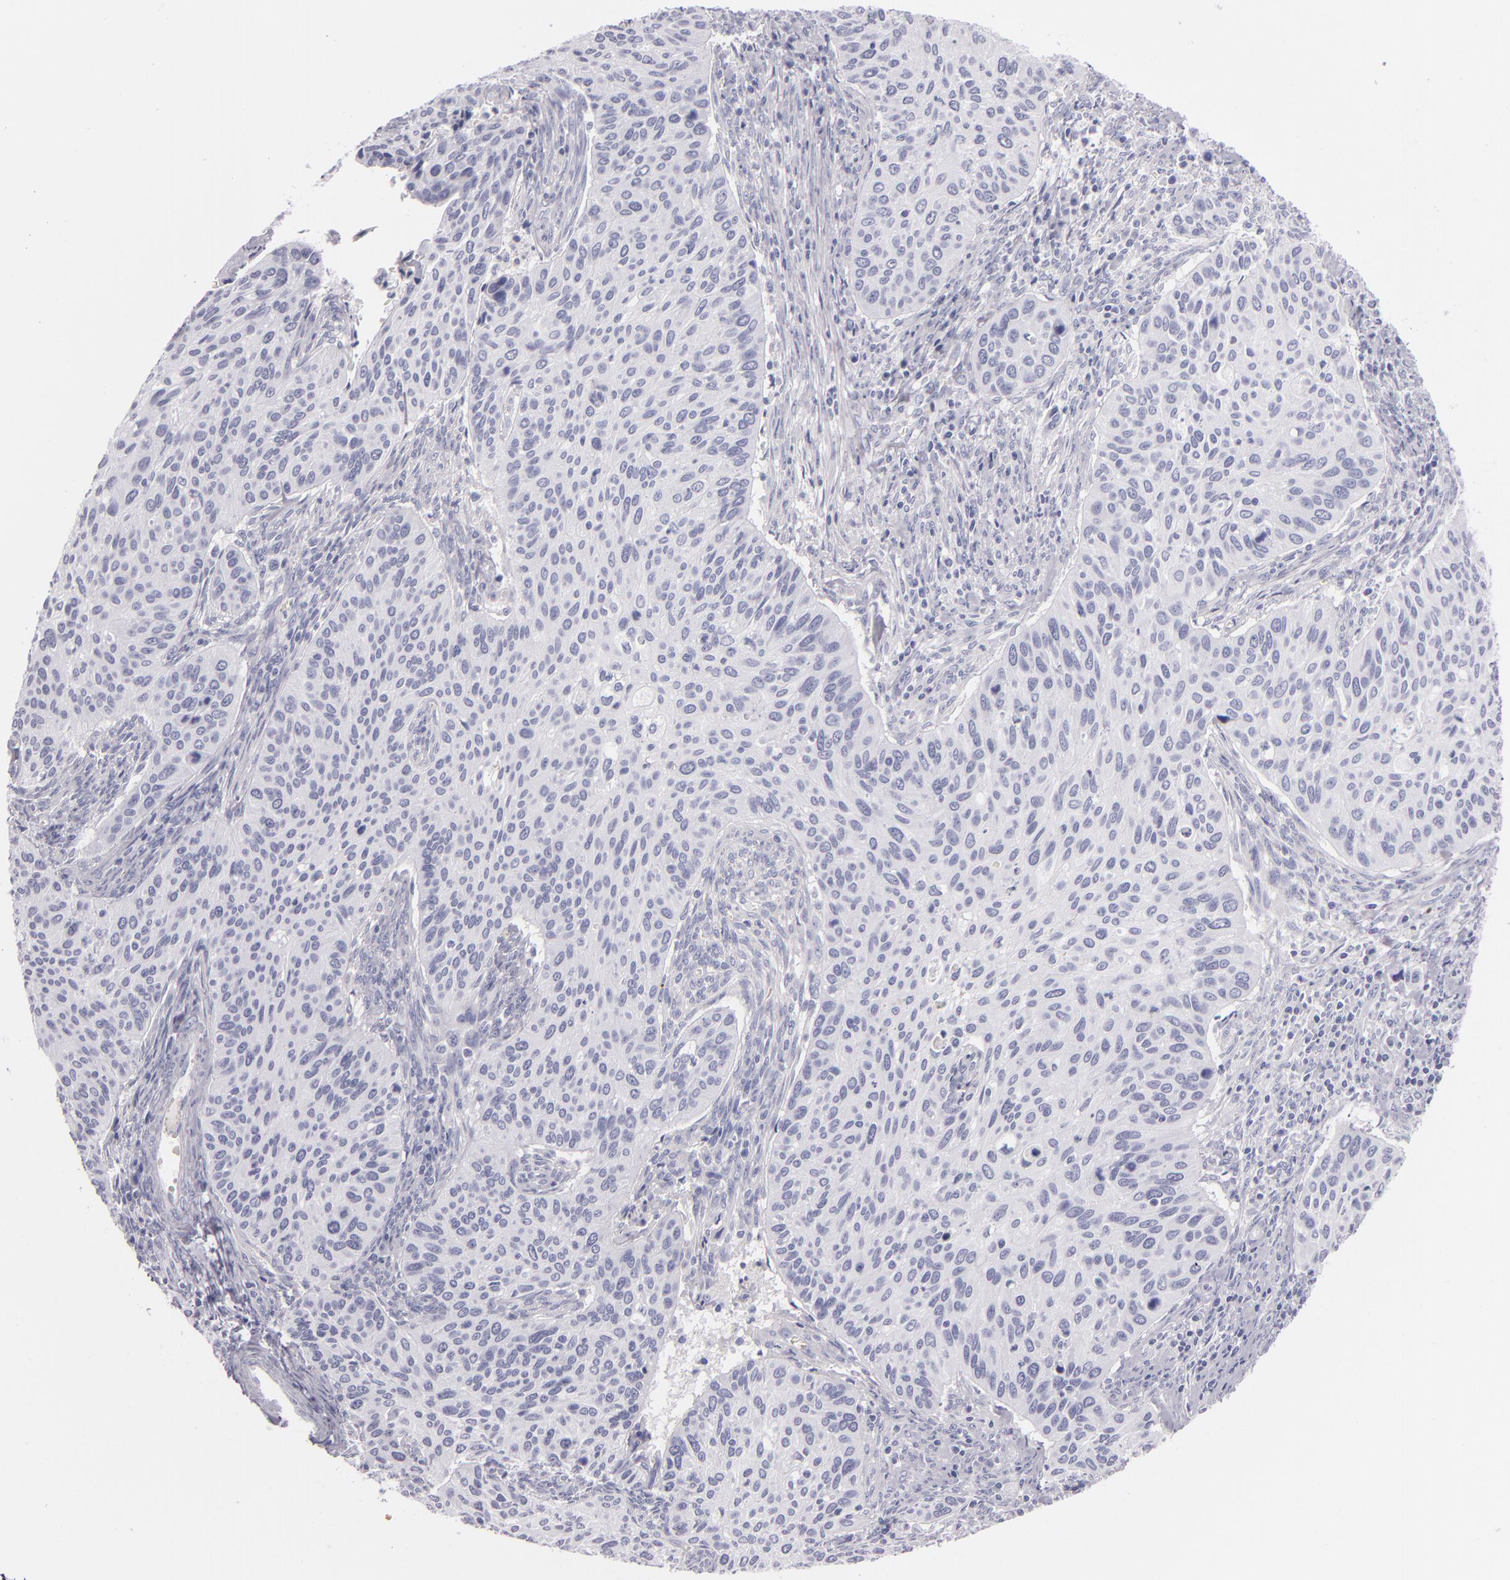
{"staining": {"intensity": "negative", "quantity": "none", "location": "none"}, "tissue": "cervical cancer", "cell_type": "Tumor cells", "image_type": "cancer", "snomed": [{"axis": "morphology", "description": "Adenocarcinoma, NOS"}, {"axis": "topography", "description": "Cervix"}], "caption": "There is no significant positivity in tumor cells of cervical adenocarcinoma. (Brightfield microscopy of DAB immunohistochemistry (IHC) at high magnification).", "gene": "FABP1", "patient": {"sex": "female", "age": 29}}